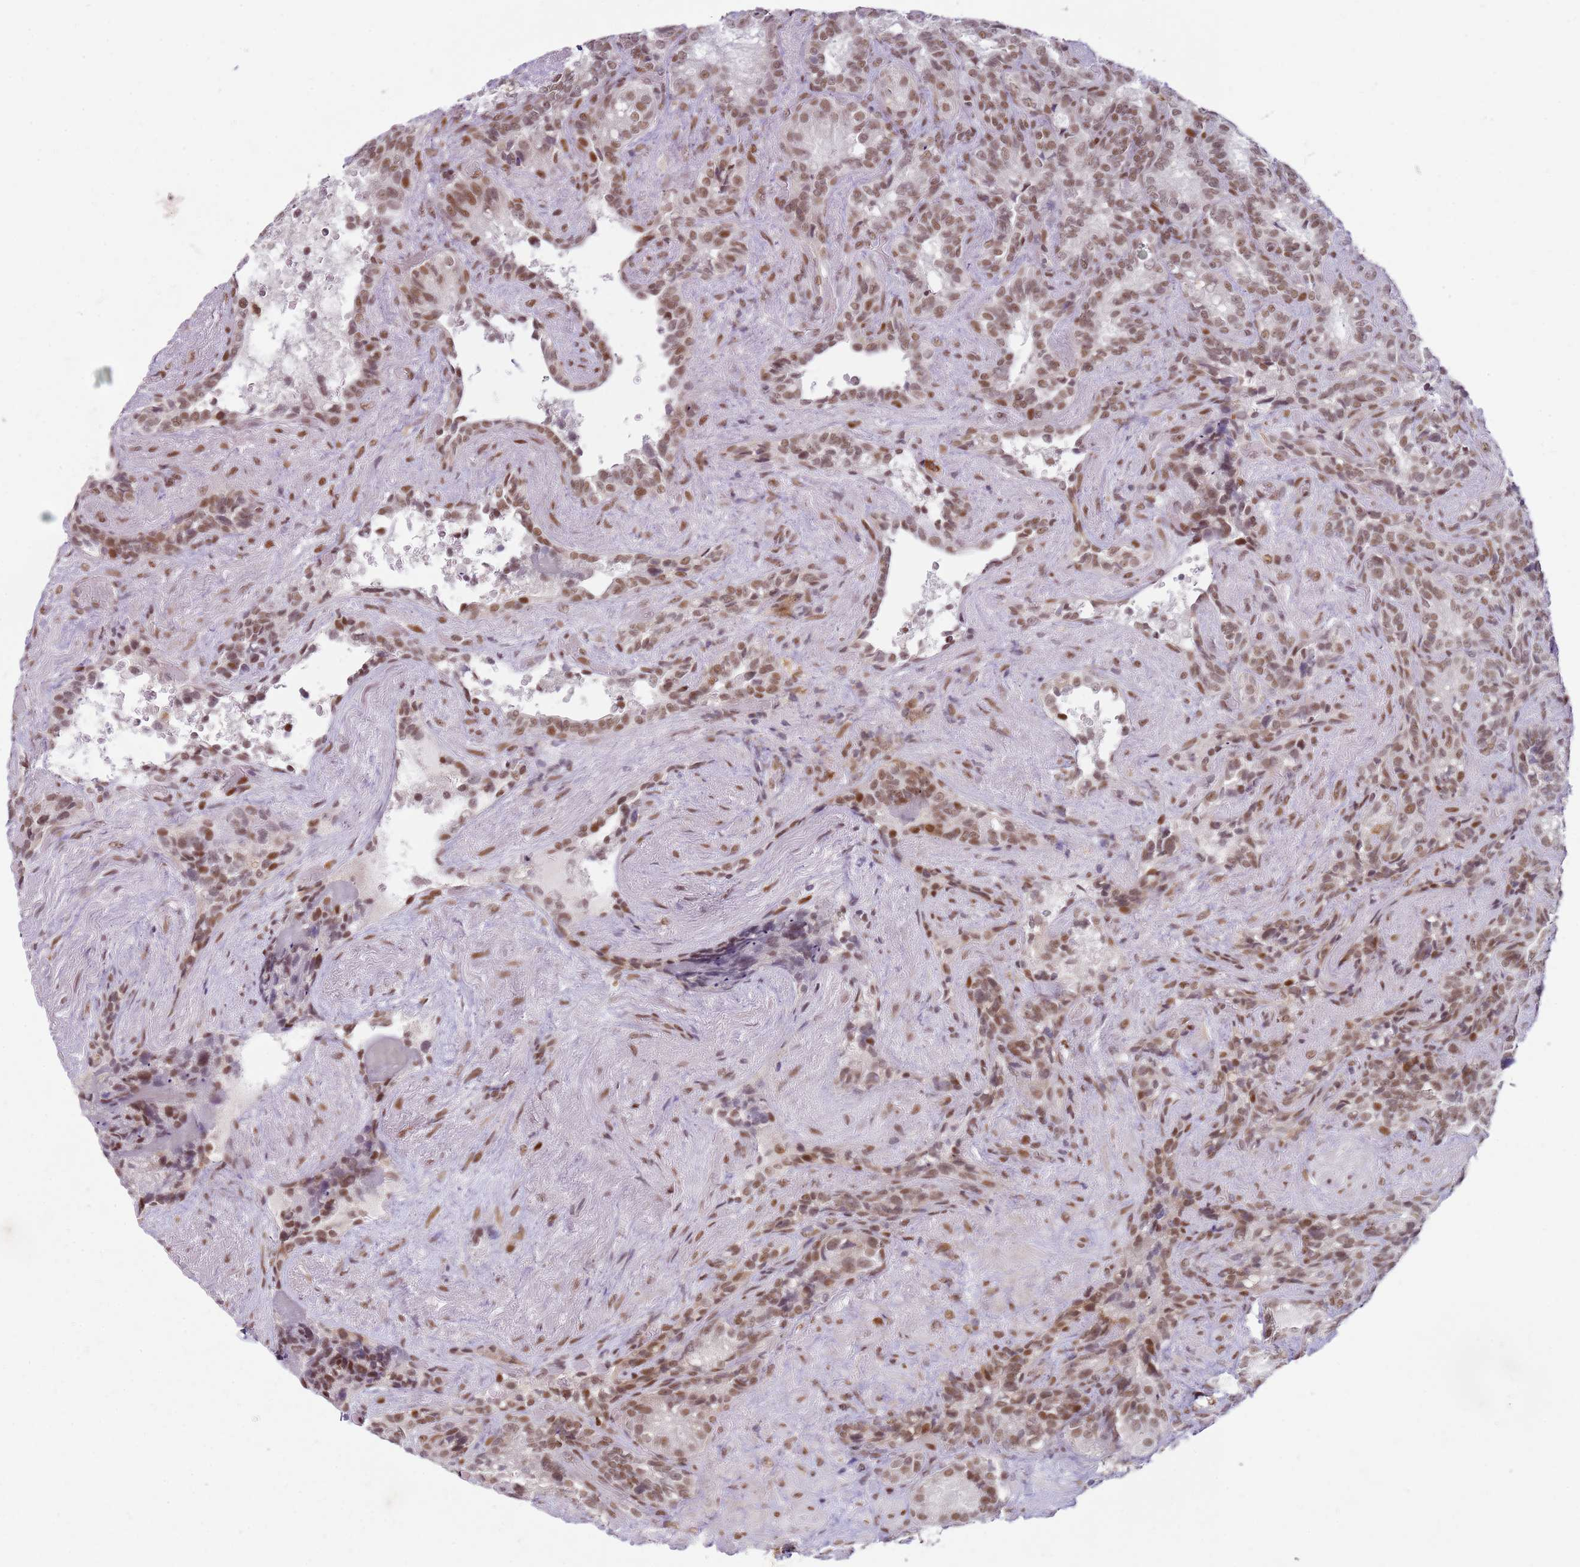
{"staining": {"intensity": "moderate", "quantity": ">75%", "location": "nuclear"}, "tissue": "seminal vesicle", "cell_type": "Glandular cells", "image_type": "normal", "snomed": [{"axis": "morphology", "description": "Normal tissue, NOS"}, {"axis": "topography", "description": "Seminal veicle"}], "caption": "Immunohistochemistry (IHC) (DAB (3,3'-diaminobenzidine)) staining of benign human seminal vesicle demonstrates moderate nuclear protein staining in approximately >75% of glandular cells. Nuclei are stained in blue.", "gene": "PHC2", "patient": {"sex": "male", "age": 62}}